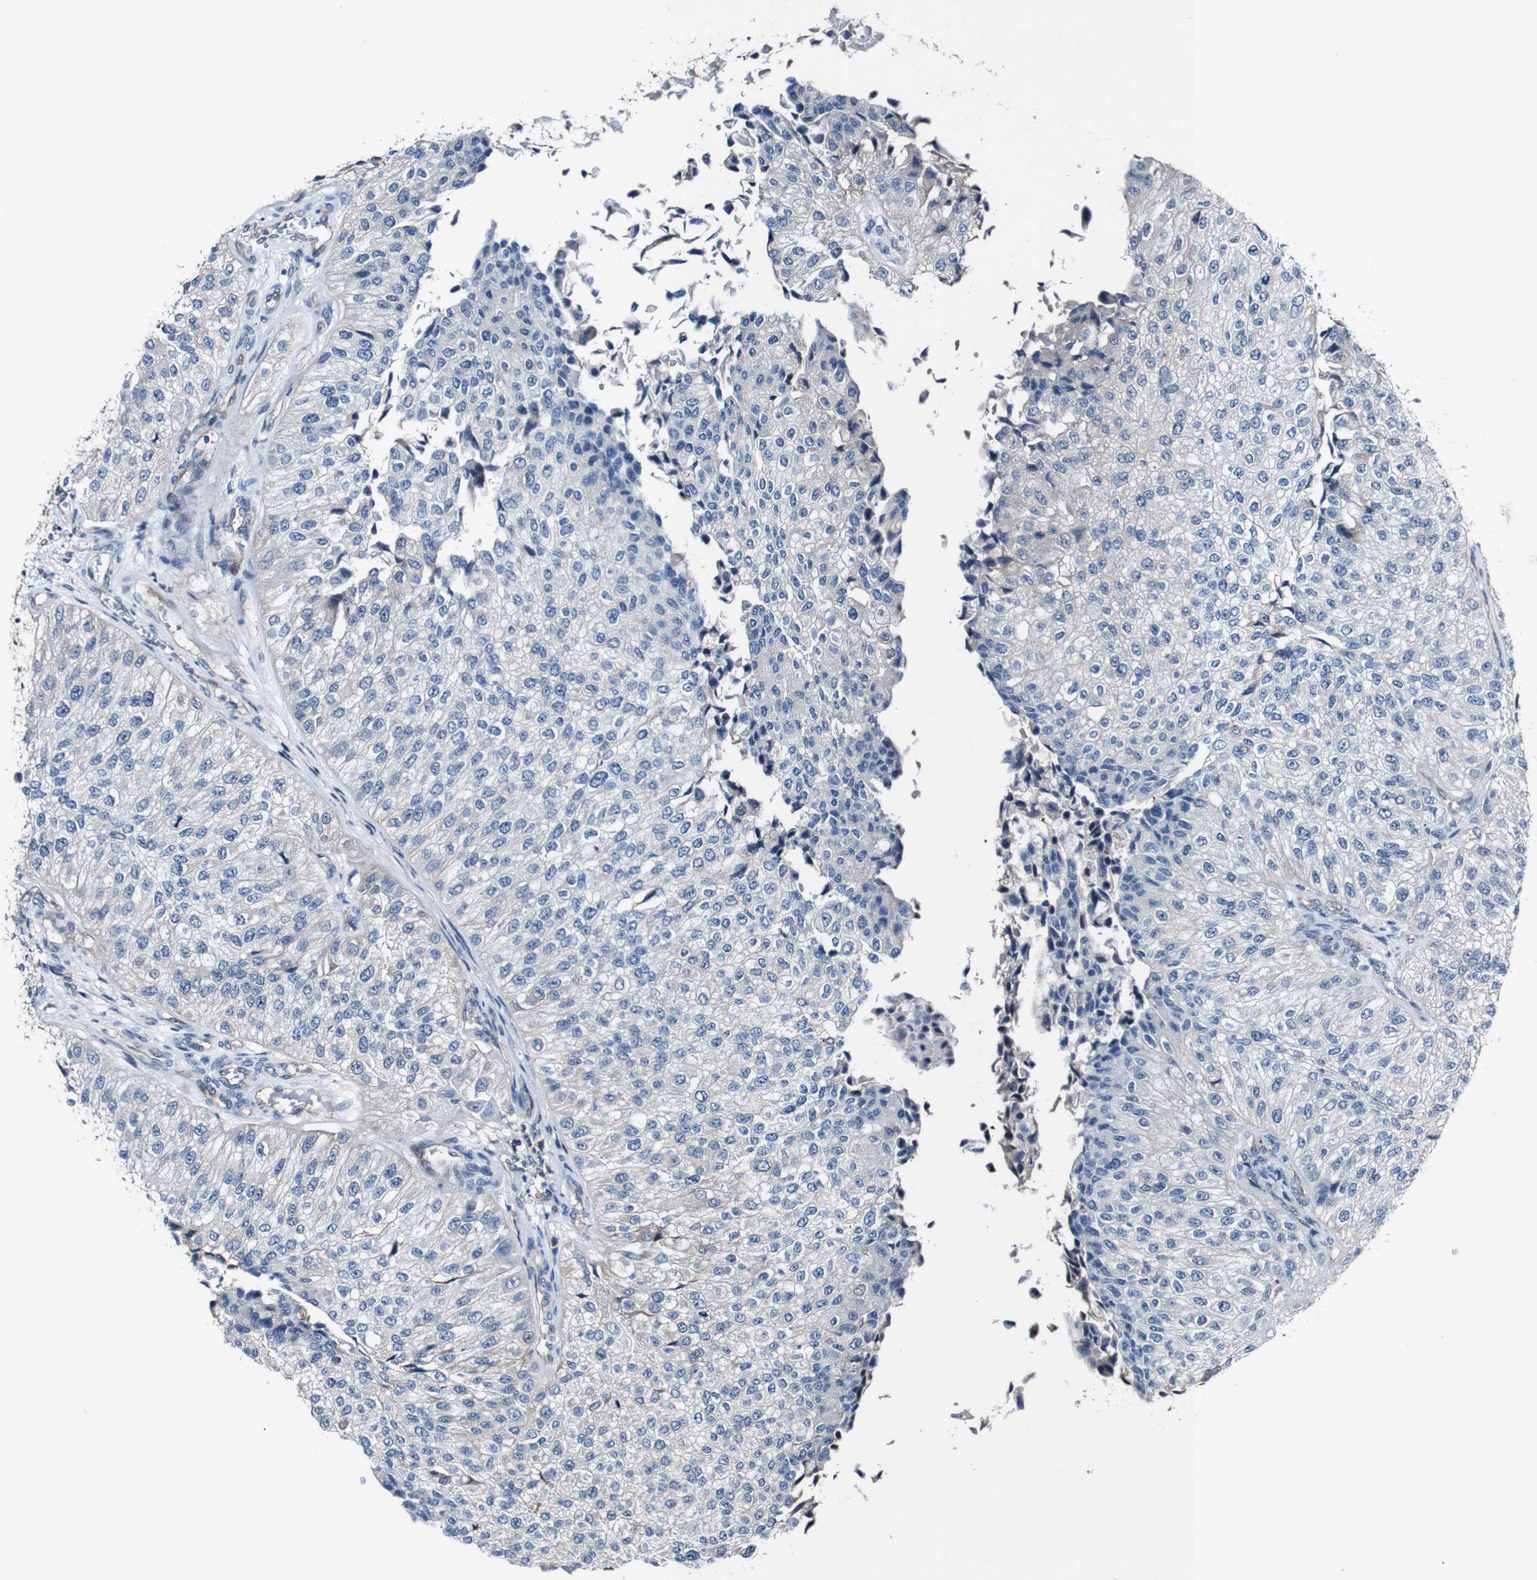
{"staining": {"intensity": "negative", "quantity": "none", "location": "none"}, "tissue": "urothelial cancer", "cell_type": "Tumor cells", "image_type": "cancer", "snomed": [{"axis": "morphology", "description": "Urothelial carcinoma, High grade"}, {"axis": "topography", "description": "Kidney"}, {"axis": "topography", "description": "Urinary bladder"}], "caption": "Immunohistochemistry photomicrograph of neoplastic tissue: human urothelial carcinoma (high-grade) stained with DAB exhibits no significant protein expression in tumor cells.", "gene": "GRAMD1A", "patient": {"sex": "male", "age": 77}}